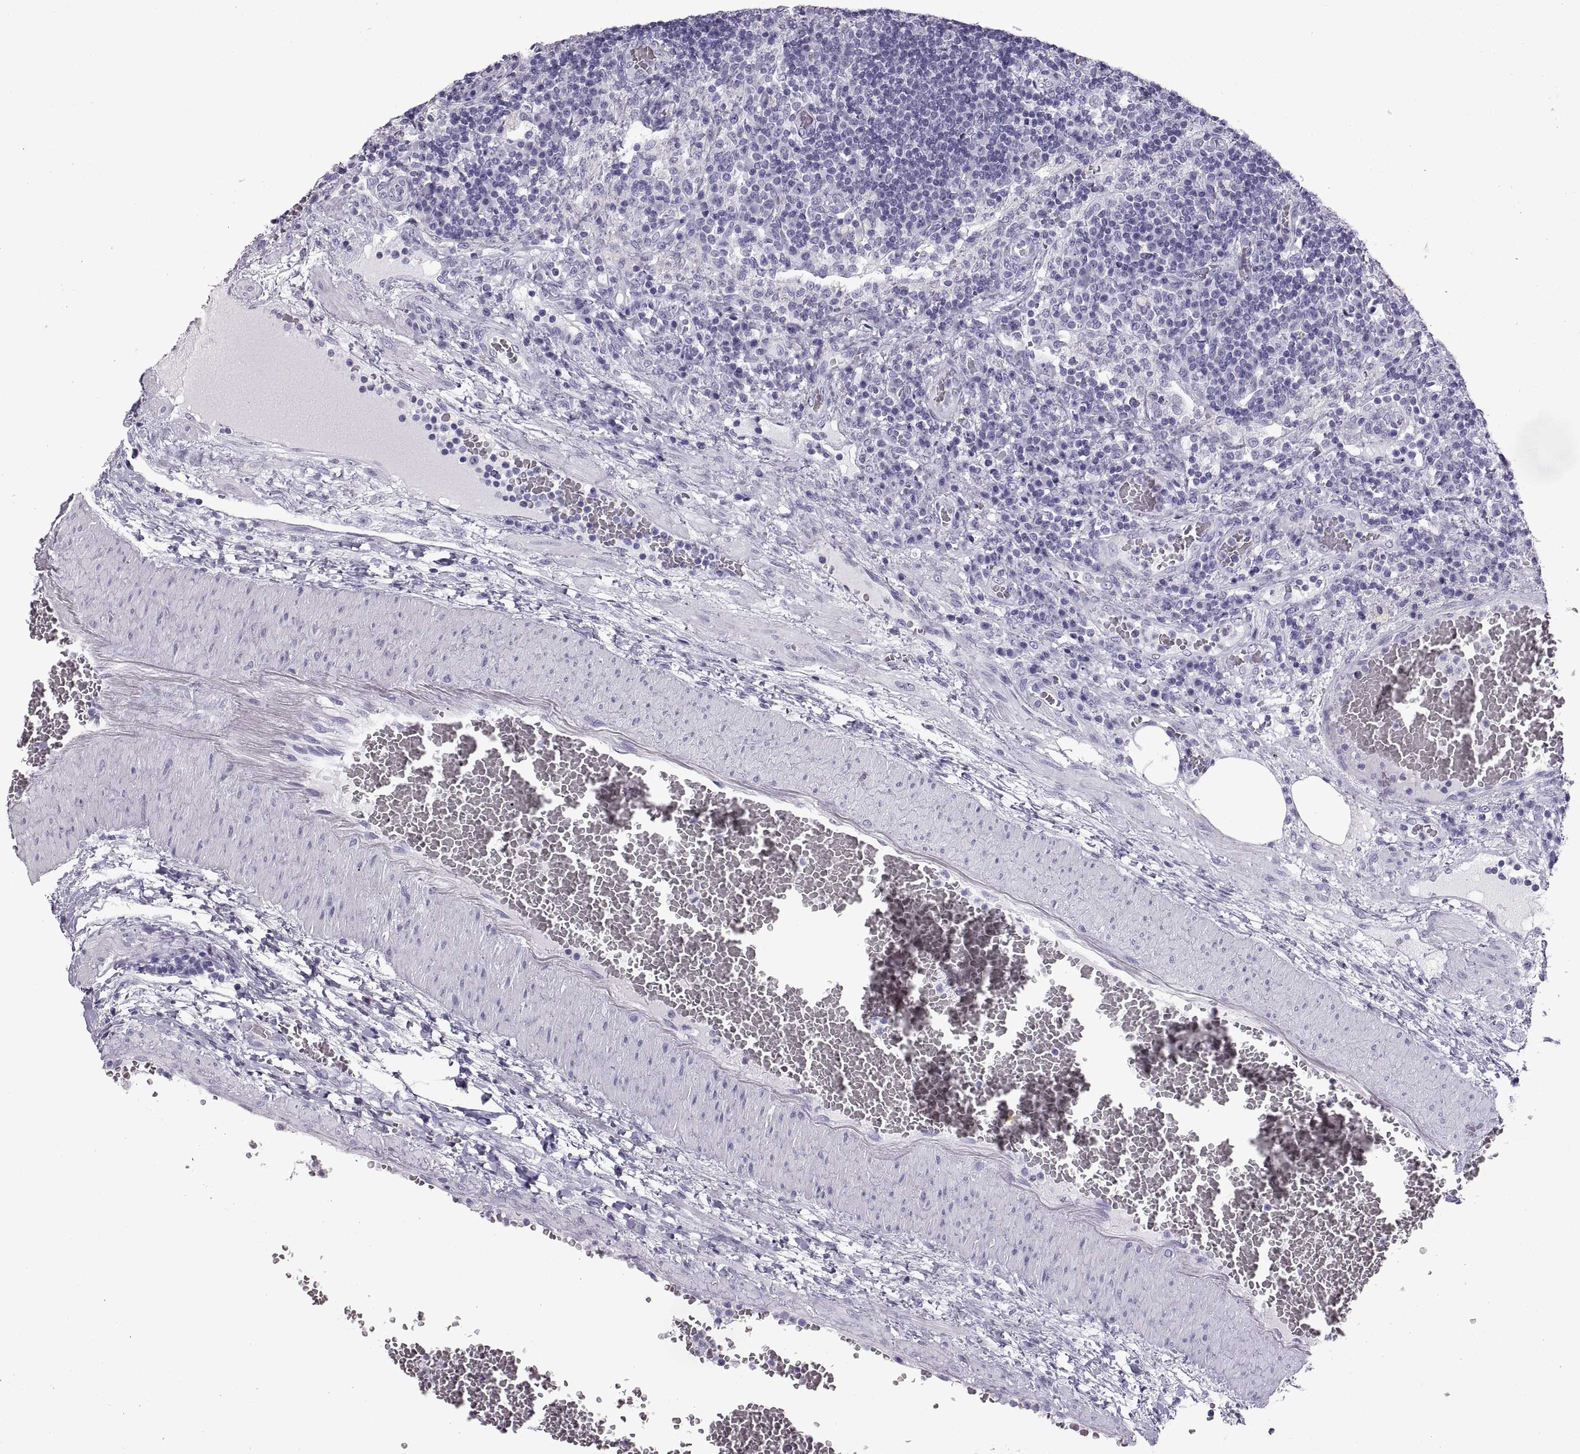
{"staining": {"intensity": "negative", "quantity": "none", "location": "none"}, "tissue": "lymph node", "cell_type": "Germinal center cells", "image_type": "normal", "snomed": [{"axis": "morphology", "description": "Normal tissue, NOS"}, {"axis": "topography", "description": "Lymph node"}], "caption": "Immunohistochemistry (IHC) photomicrograph of normal lymph node: human lymph node stained with DAB displays no significant protein positivity in germinal center cells.", "gene": "RLBP1", "patient": {"sex": "male", "age": 63}}